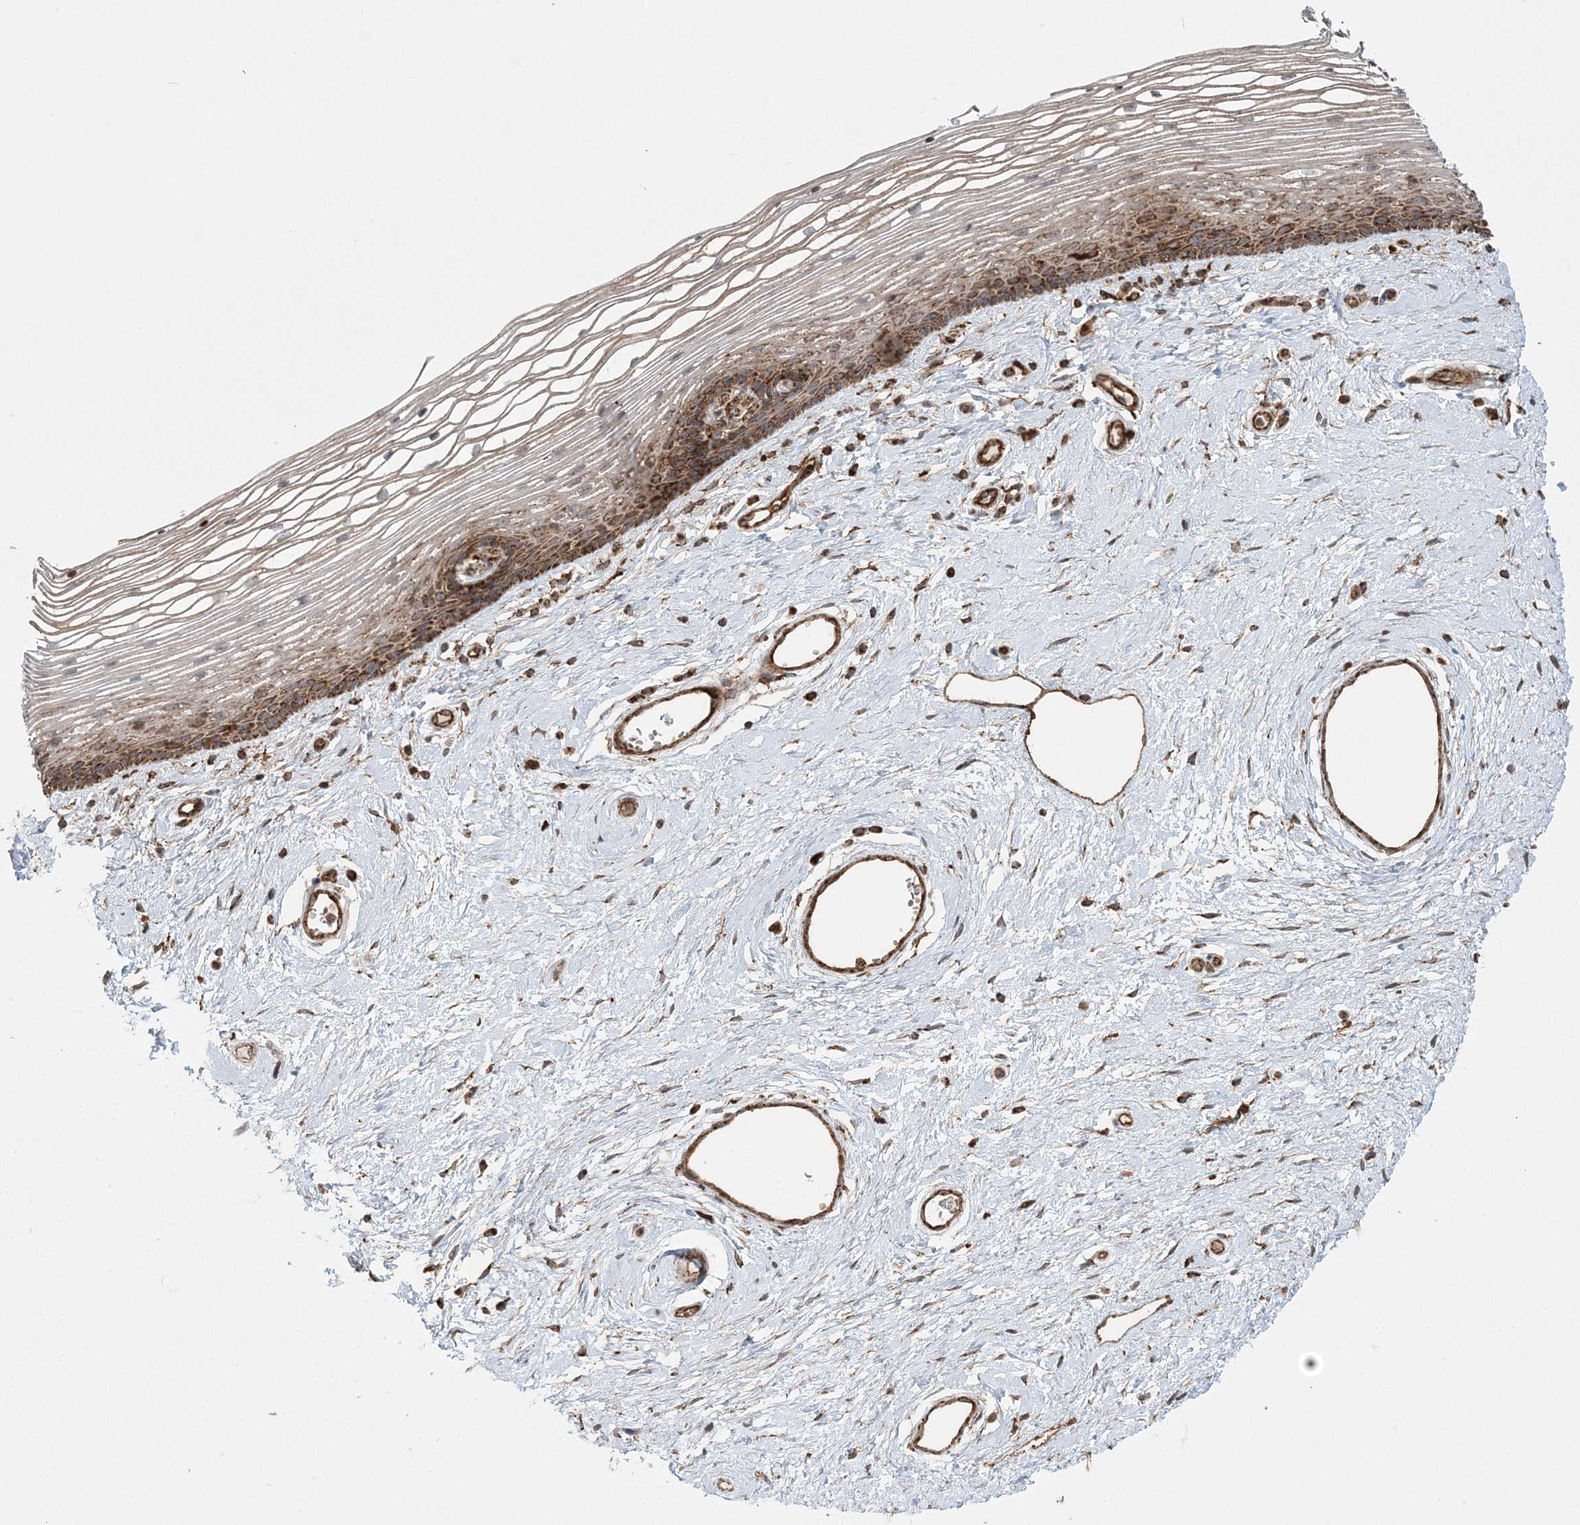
{"staining": {"intensity": "strong", "quantity": ">75%", "location": "cytoplasmic/membranous"}, "tissue": "vagina", "cell_type": "Squamous epithelial cells", "image_type": "normal", "snomed": [{"axis": "morphology", "description": "Normal tissue, NOS"}, {"axis": "topography", "description": "Vagina"}], "caption": "Vagina stained for a protein (brown) reveals strong cytoplasmic/membranous positive positivity in about >75% of squamous epithelial cells.", "gene": "LRPPRC", "patient": {"sex": "female", "age": 46}}